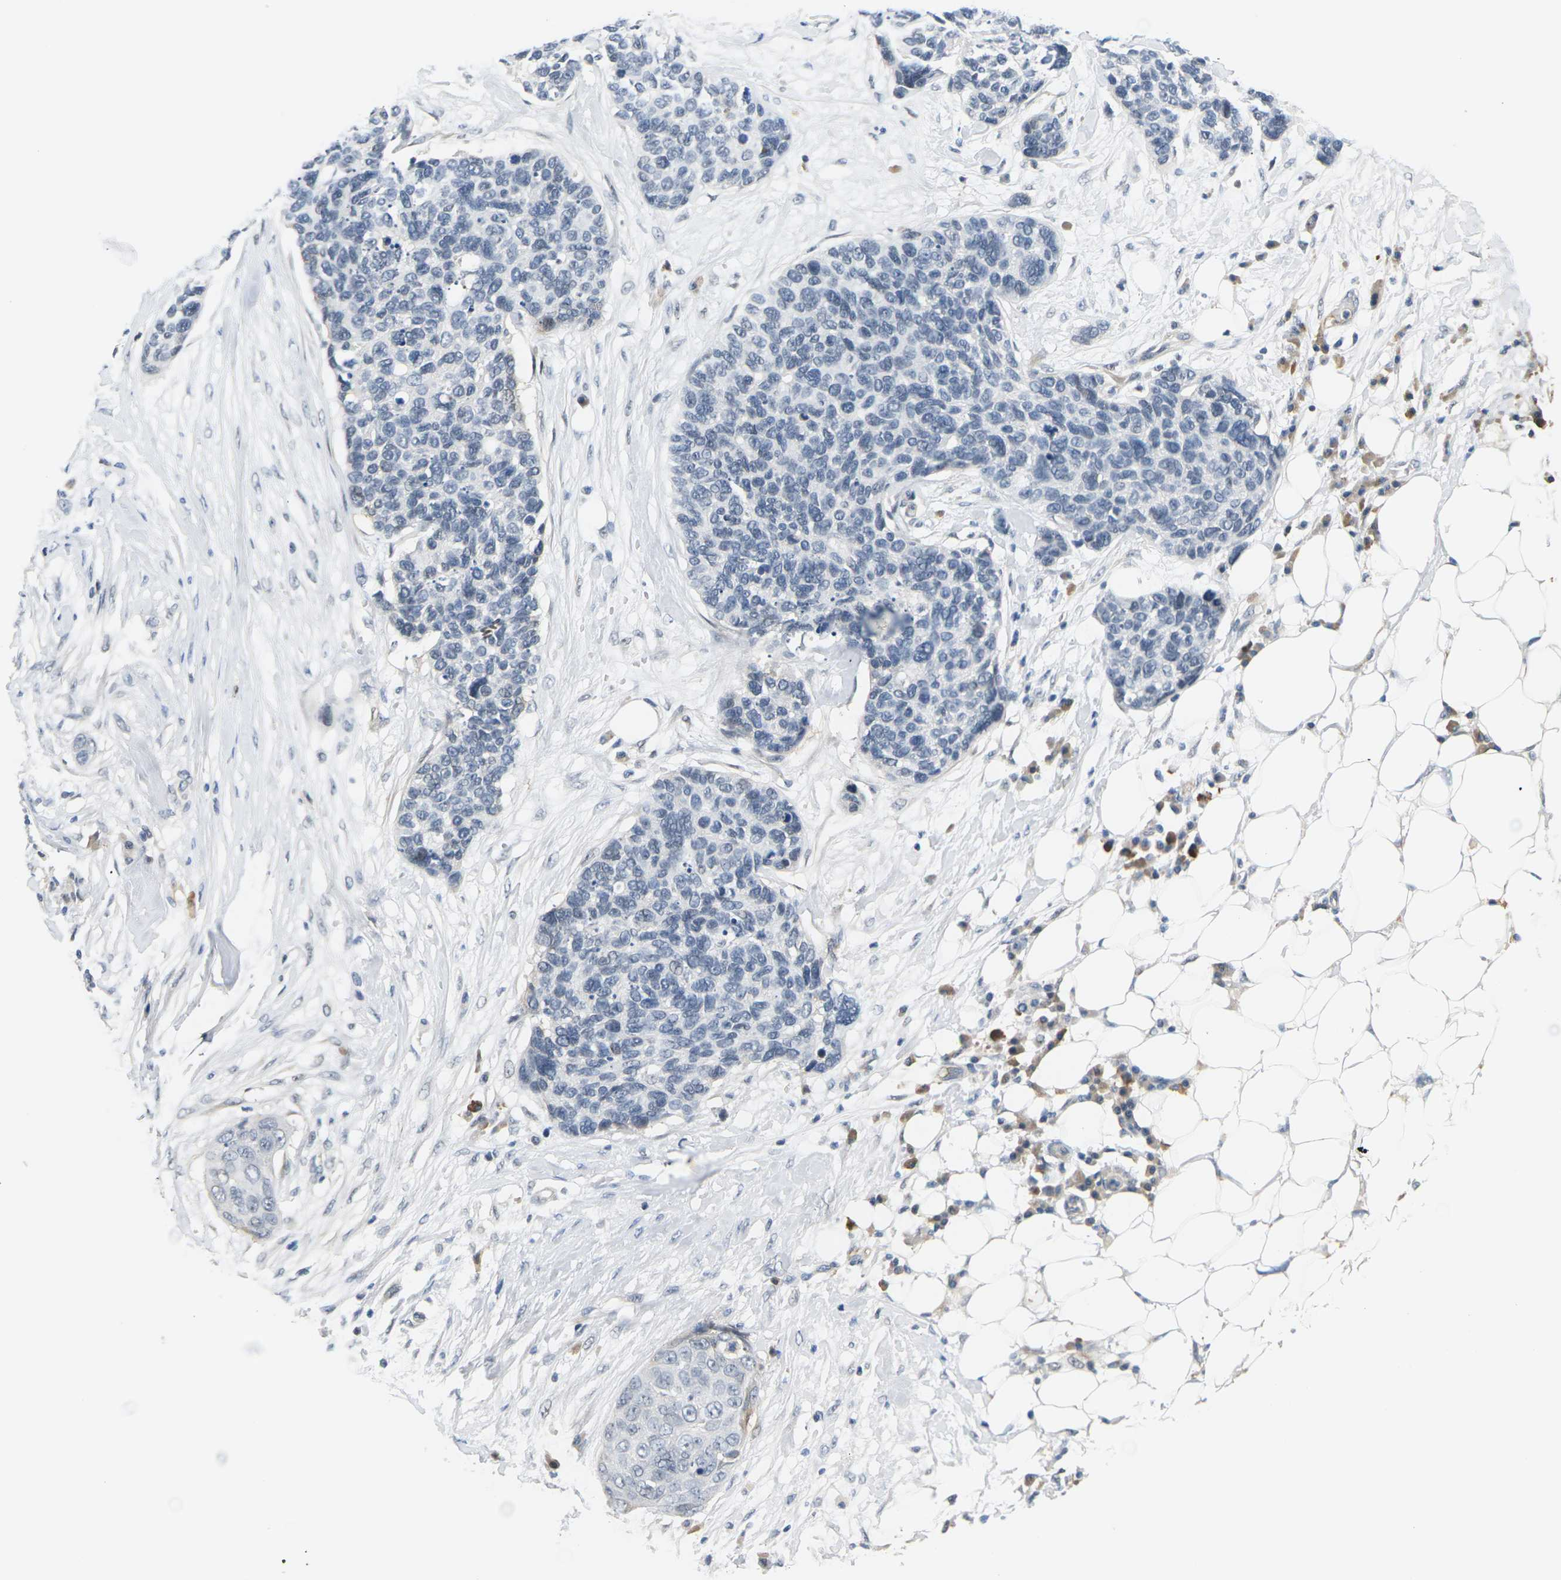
{"staining": {"intensity": "negative", "quantity": "none", "location": "none"}, "tissue": "skin cancer", "cell_type": "Tumor cells", "image_type": "cancer", "snomed": [{"axis": "morphology", "description": "Squamous cell carcinoma in situ, NOS"}, {"axis": "morphology", "description": "Squamous cell carcinoma, NOS"}, {"axis": "topography", "description": "Skin"}], "caption": "DAB (3,3'-diaminobenzidine) immunohistochemical staining of skin cancer (squamous cell carcinoma) reveals no significant expression in tumor cells.", "gene": "PKP2", "patient": {"sex": "male", "age": 93}}